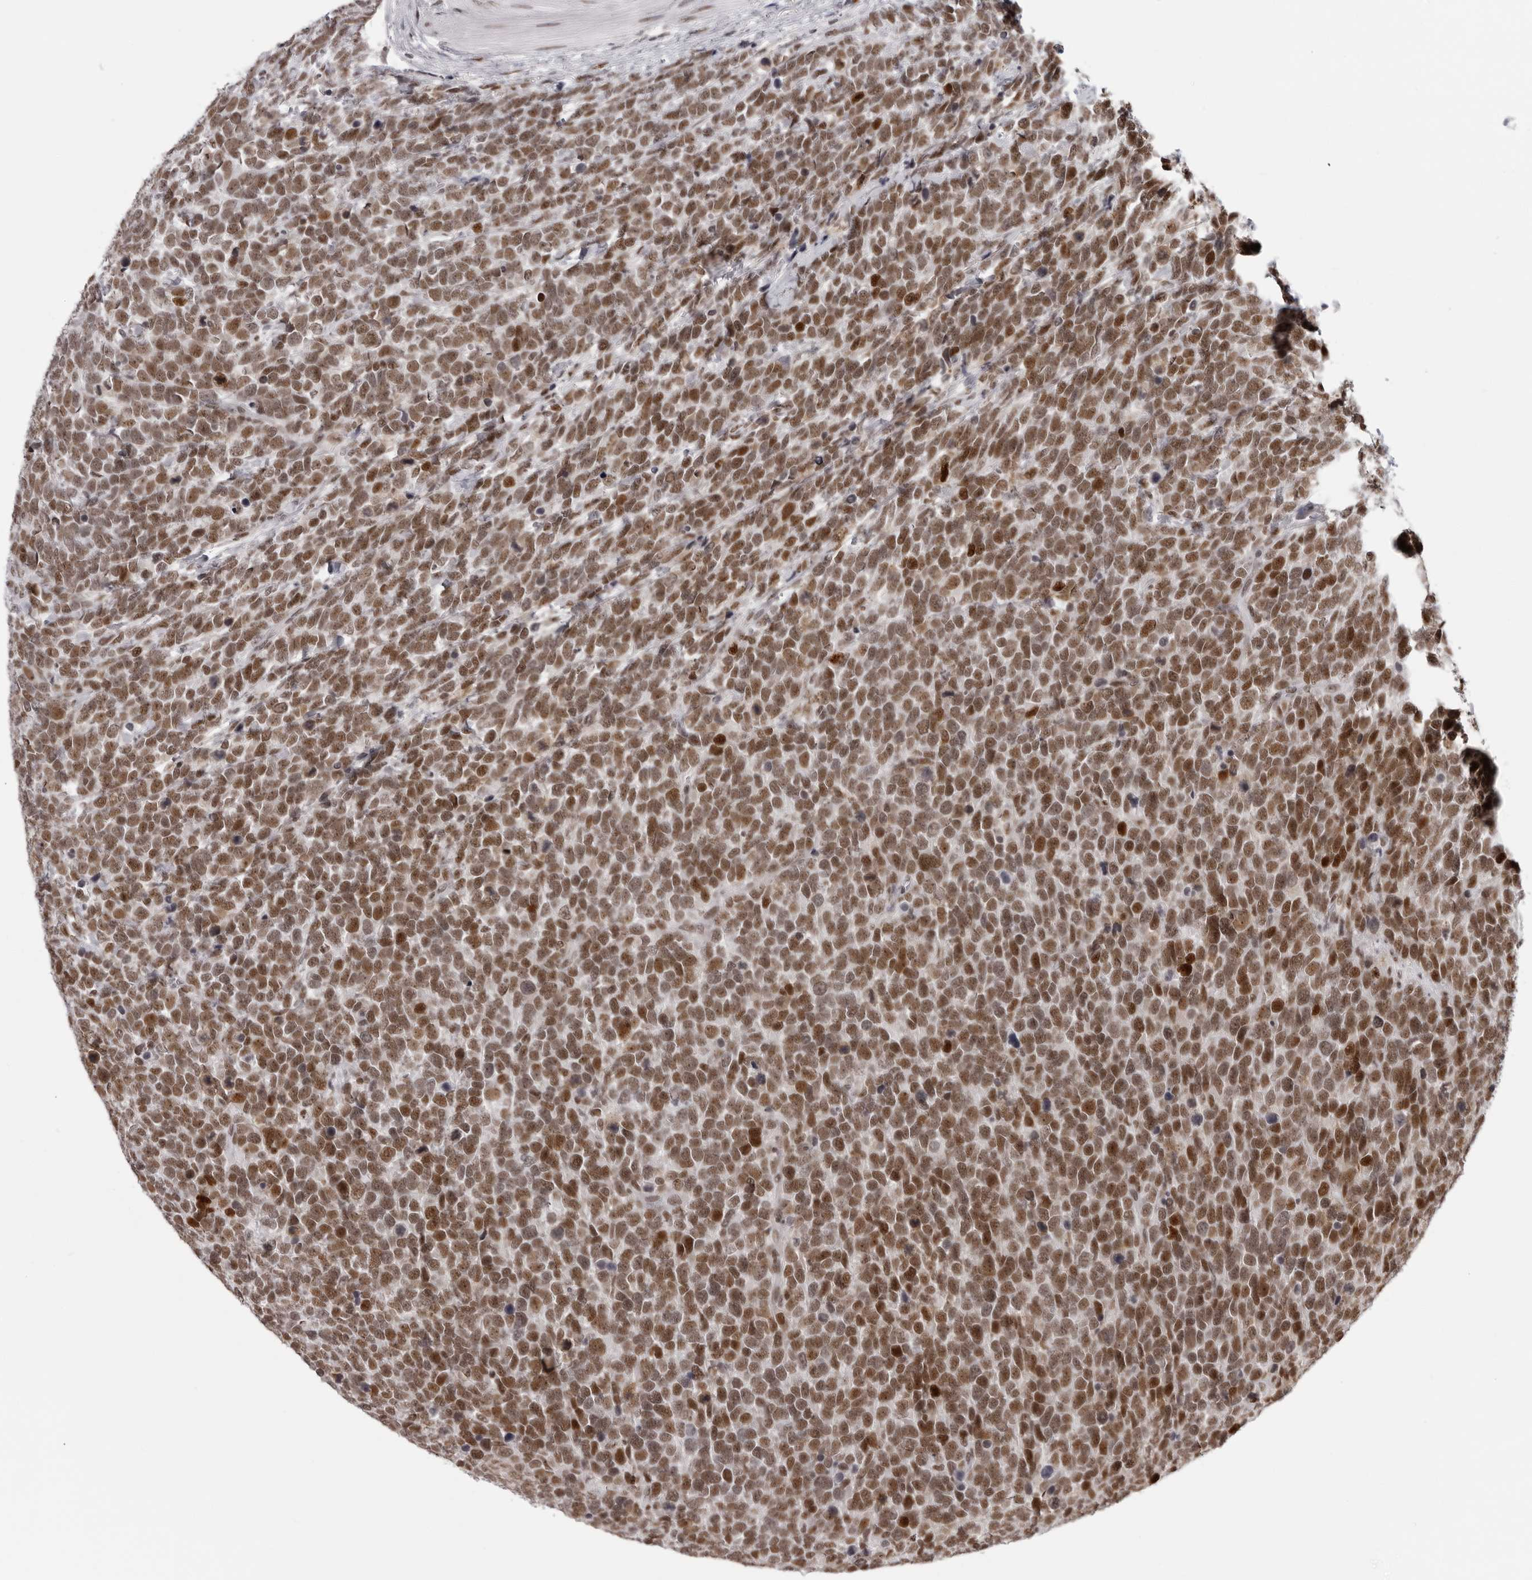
{"staining": {"intensity": "moderate", "quantity": ">75%", "location": "nuclear"}, "tissue": "urothelial cancer", "cell_type": "Tumor cells", "image_type": "cancer", "snomed": [{"axis": "morphology", "description": "Urothelial carcinoma, High grade"}, {"axis": "topography", "description": "Urinary bladder"}], "caption": "This is a histology image of immunohistochemistry (IHC) staining of urothelial carcinoma (high-grade), which shows moderate expression in the nuclear of tumor cells.", "gene": "HEXIM2", "patient": {"sex": "female", "age": 82}}